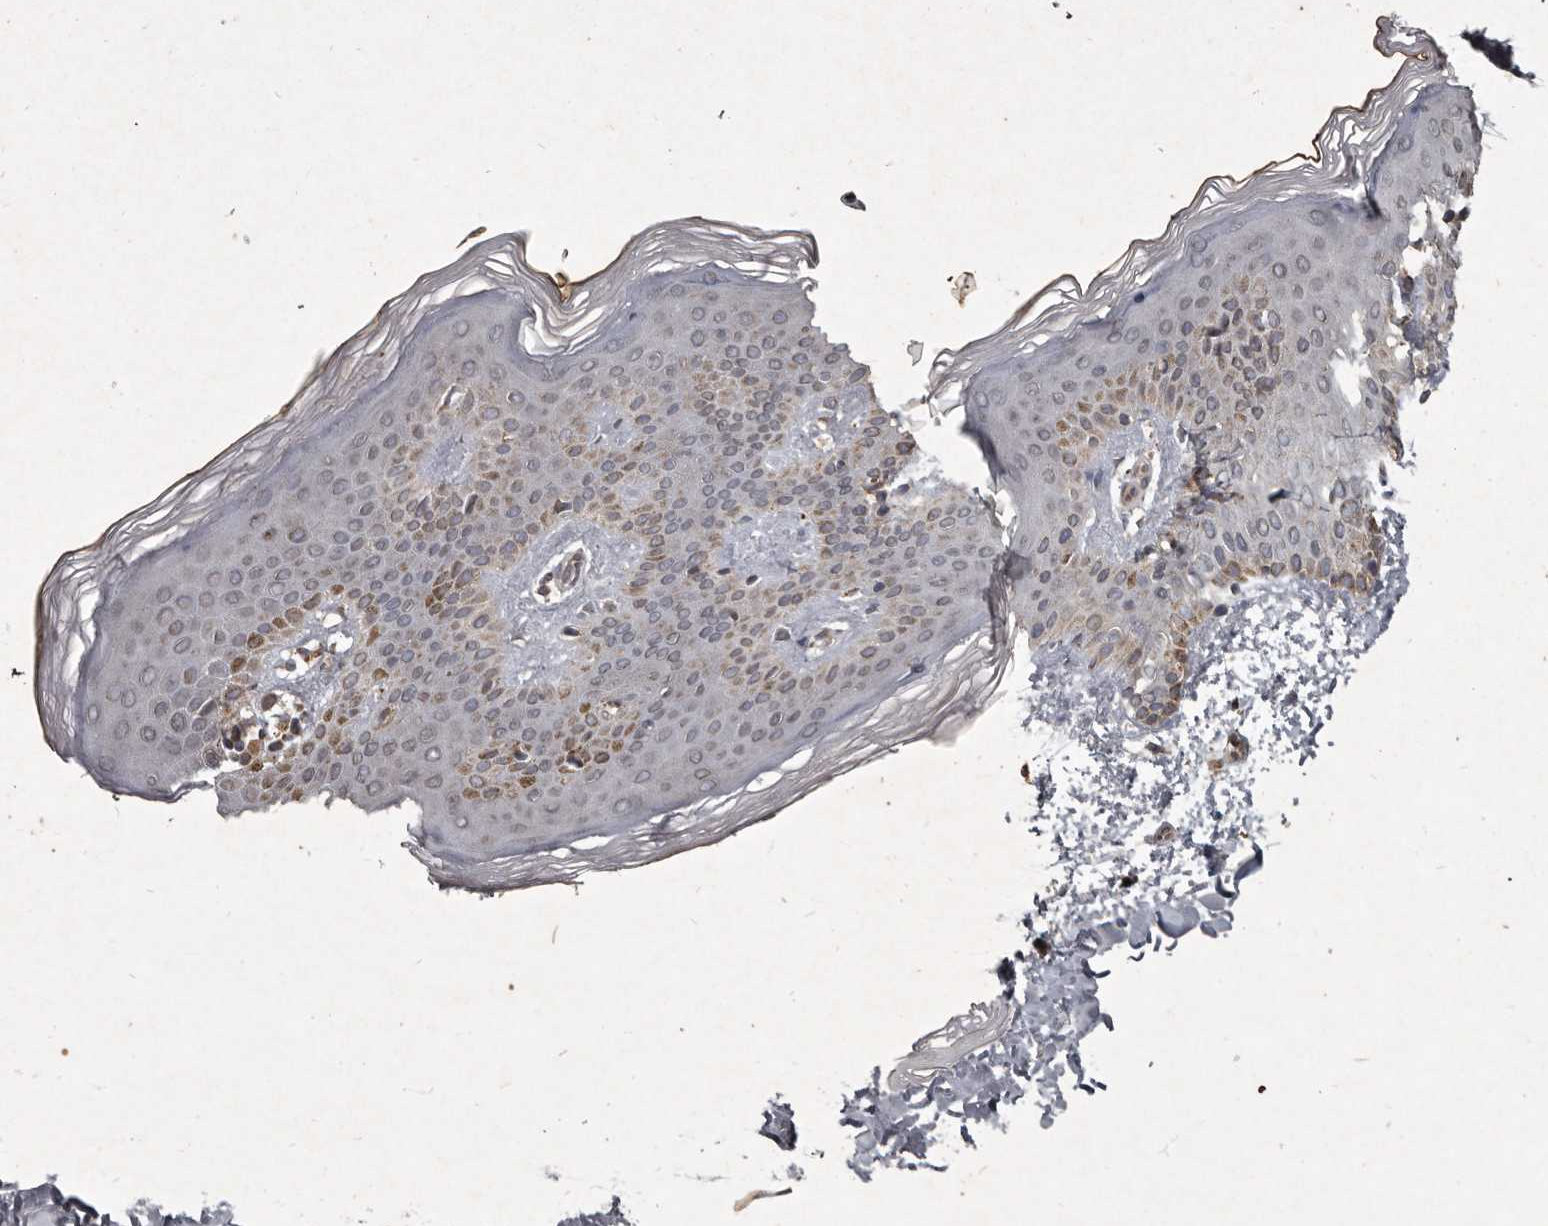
{"staining": {"intensity": "negative", "quantity": "none", "location": "none"}, "tissue": "skin", "cell_type": "Fibroblasts", "image_type": "normal", "snomed": [{"axis": "morphology", "description": "Normal tissue, NOS"}, {"axis": "morphology", "description": "Neoplasm, benign, NOS"}, {"axis": "topography", "description": "Skin"}, {"axis": "topography", "description": "Soft tissue"}], "caption": "This is an IHC micrograph of unremarkable human skin. There is no staining in fibroblasts.", "gene": "MRPS15", "patient": {"sex": "male", "age": 26}}